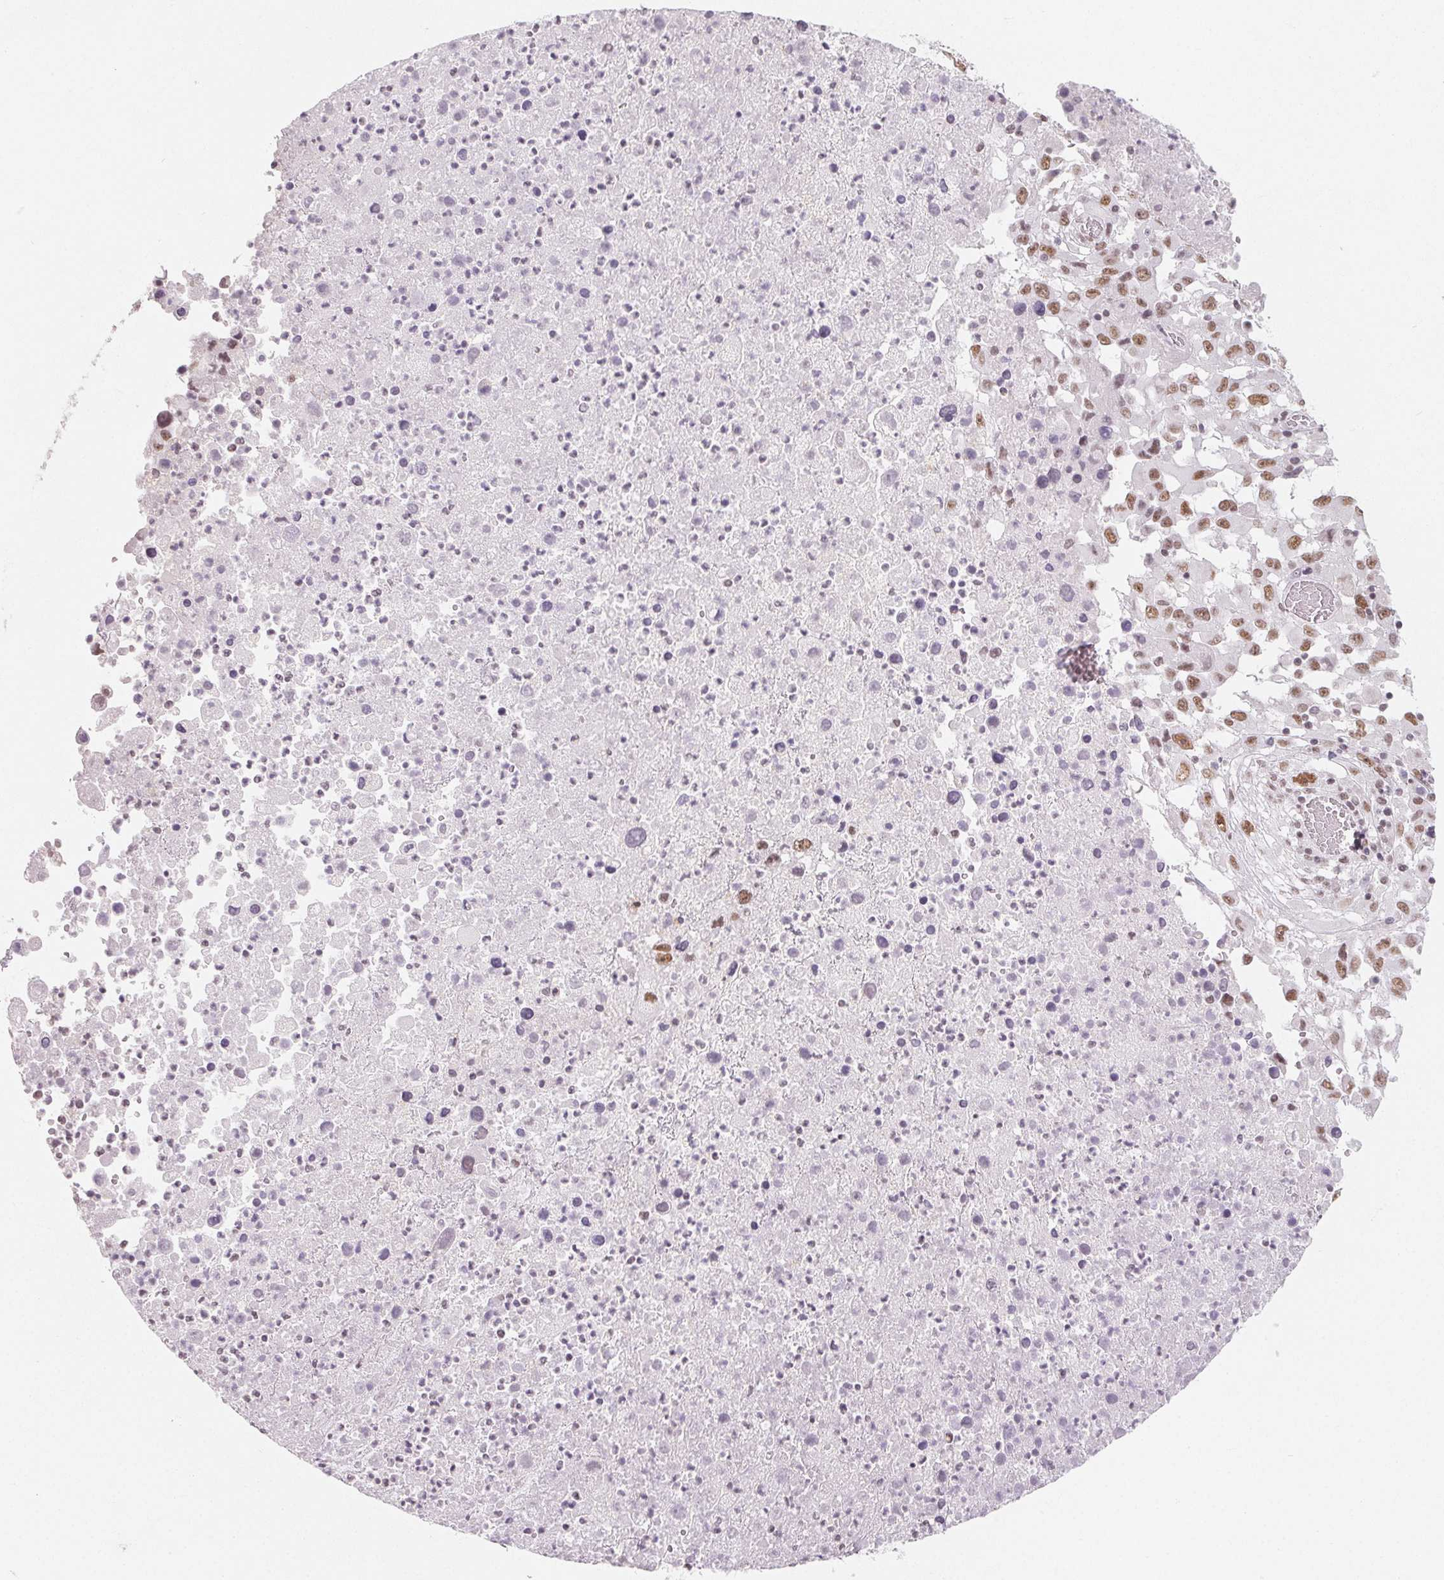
{"staining": {"intensity": "moderate", "quantity": ">75%", "location": "nuclear"}, "tissue": "melanoma", "cell_type": "Tumor cells", "image_type": "cancer", "snomed": [{"axis": "morphology", "description": "Malignant melanoma, Metastatic site"}, {"axis": "topography", "description": "Soft tissue"}], "caption": "Human malignant melanoma (metastatic site) stained for a protein (brown) demonstrates moderate nuclear positive staining in about >75% of tumor cells.", "gene": "NXF3", "patient": {"sex": "male", "age": 50}}